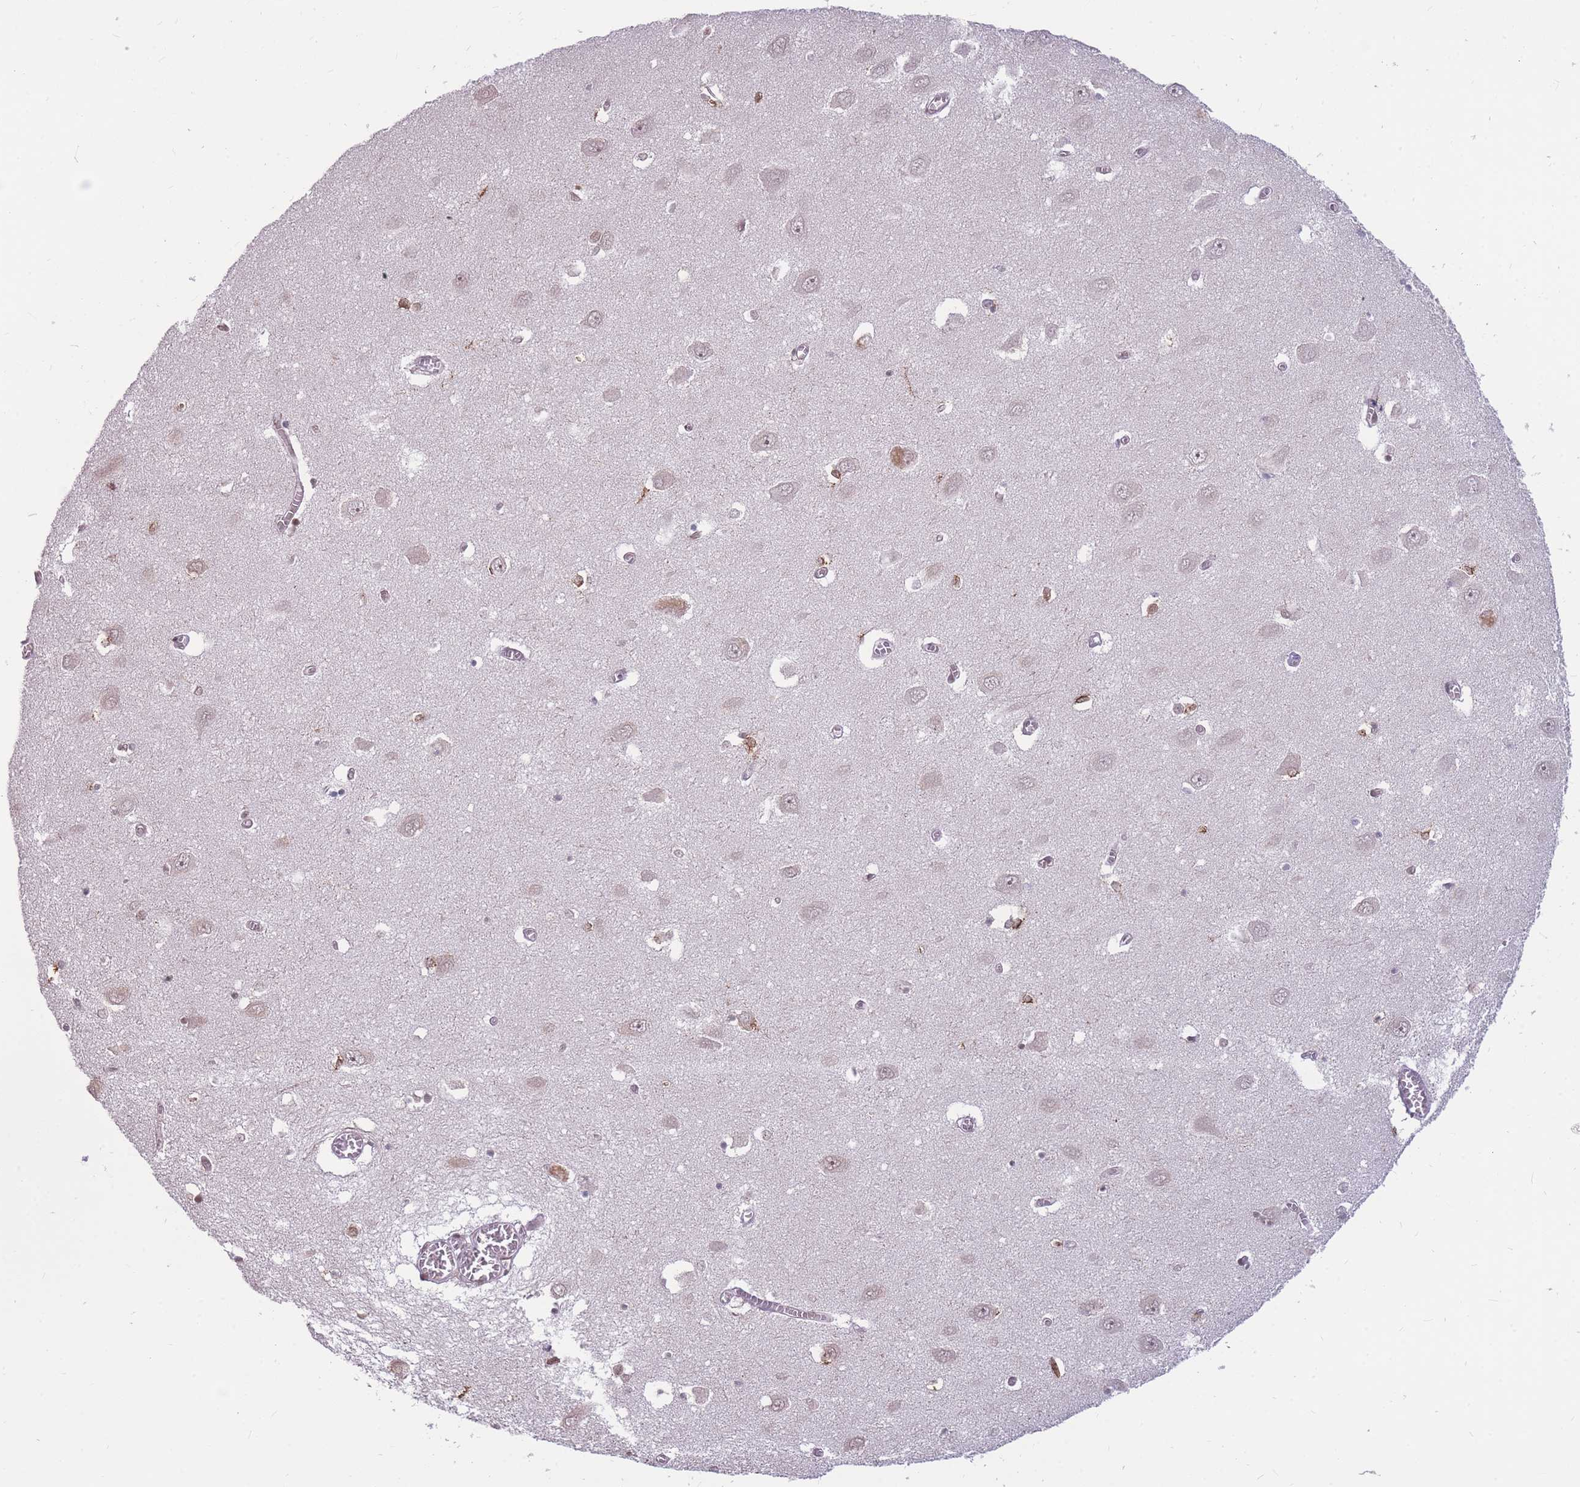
{"staining": {"intensity": "negative", "quantity": "none", "location": "none"}, "tissue": "hippocampus", "cell_type": "Glial cells", "image_type": "normal", "snomed": [{"axis": "morphology", "description": "Normal tissue, NOS"}, {"axis": "topography", "description": "Hippocampus"}], "caption": "The immunohistochemistry photomicrograph has no significant expression in glial cells of hippocampus. (Stains: DAB (3,3'-diaminobenzidine) immunohistochemistry with hematoxylin counter stain, Microscopy: brightfield microscopy at high magnification).", "gene": "GNA11", "patient": {"sex": "male", "age": 70}}